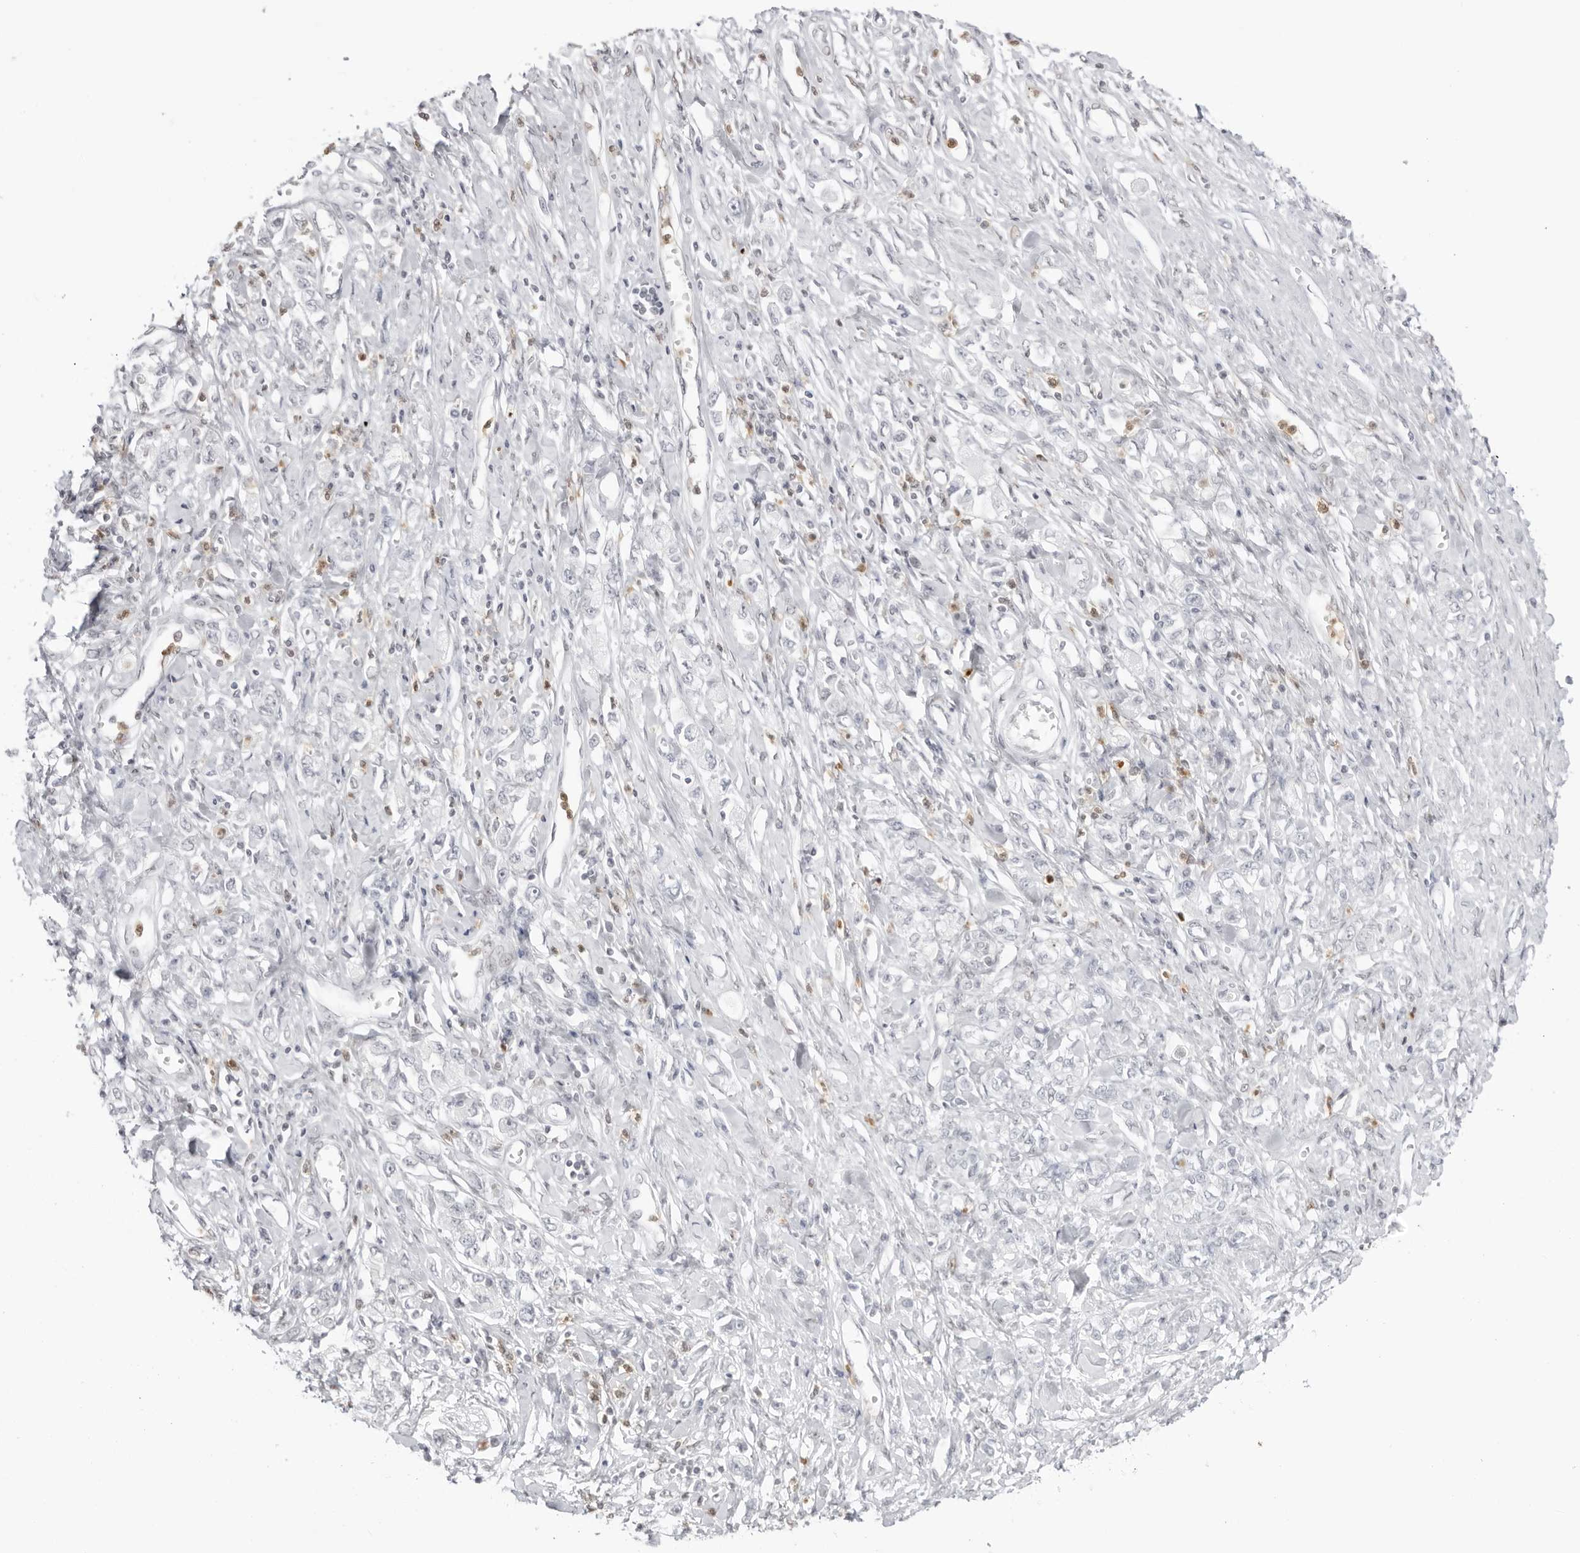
{"staining": {"intensity": "negative", "quantity": "none", "location": "none"}, "tissue": "stomach cancer", "cell_type": "Tumor cells", "image_type": "cancer", "snomed": [{"axis": "morphology", "description": "Adenocarcinoma, NOS"}, {"axis": "topography", "description": "Stomach"}], "caption": "The immunohistochemistry (IHC) histopathology image has no significant positivity in tumor cells of stomach adenocarcinoma tissue.", "gene": "RNF146", "patient": {"sex": "female", "age": 76}}